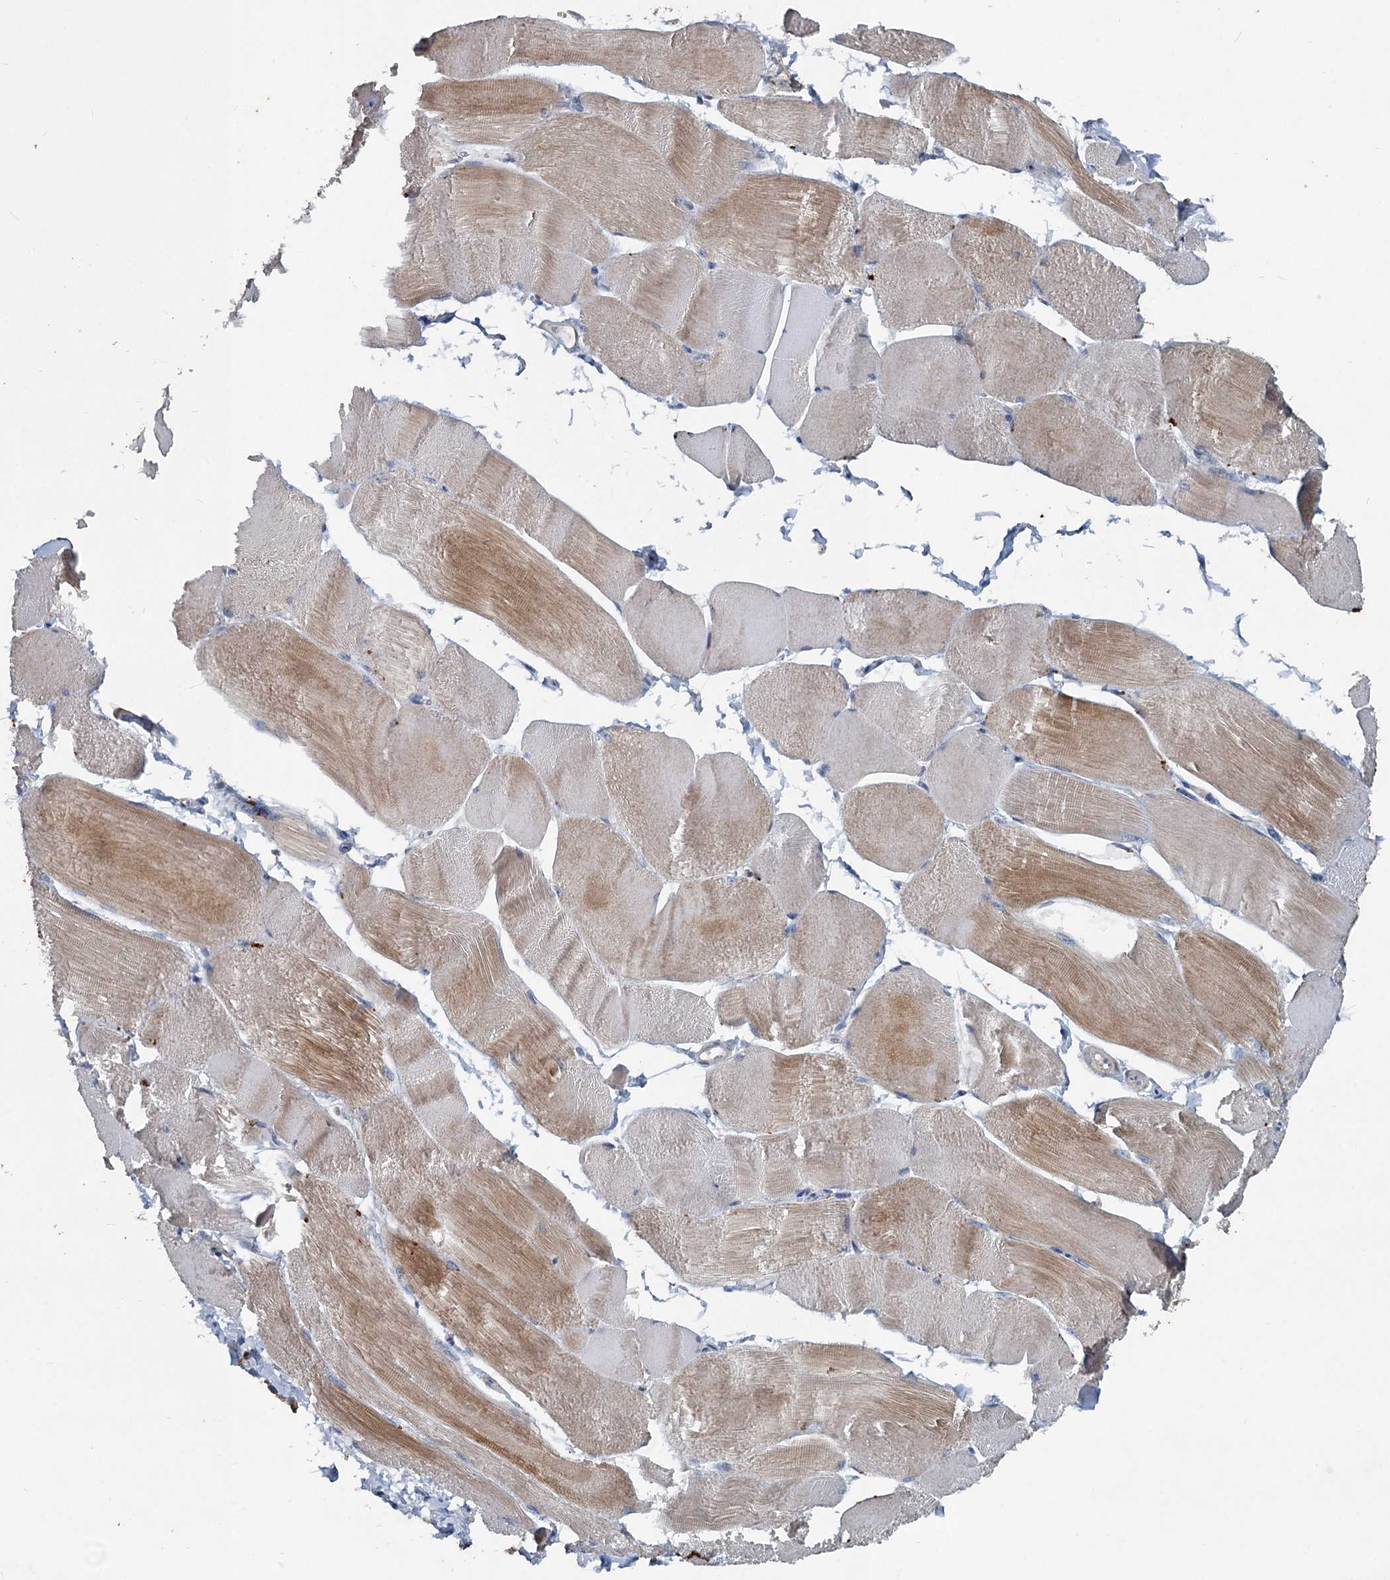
{"staining": {"intensity": "moderate", "quantity": "25%-75%", "location": "cytoplasmic/membranous"}, "tissue": "skeletal muscle", "cell_type": "Myocytes", "image_type": "normal", "snomed": [{"axis": "morphology", "description": "Normal tissue, NOS"}, {"axis": "morphology", "description": "Basal cell carcinoma"}, {"axis": "topography", "description": "Skeletal muscle"}], "caption": "Myocytes exhibit moderate cytoplasmic/membranous staining in about 25%-75% of cells in normal skeletal muscle.", "gene": "SLC2A7", "patient": {"sex": "female", "age": 64}}